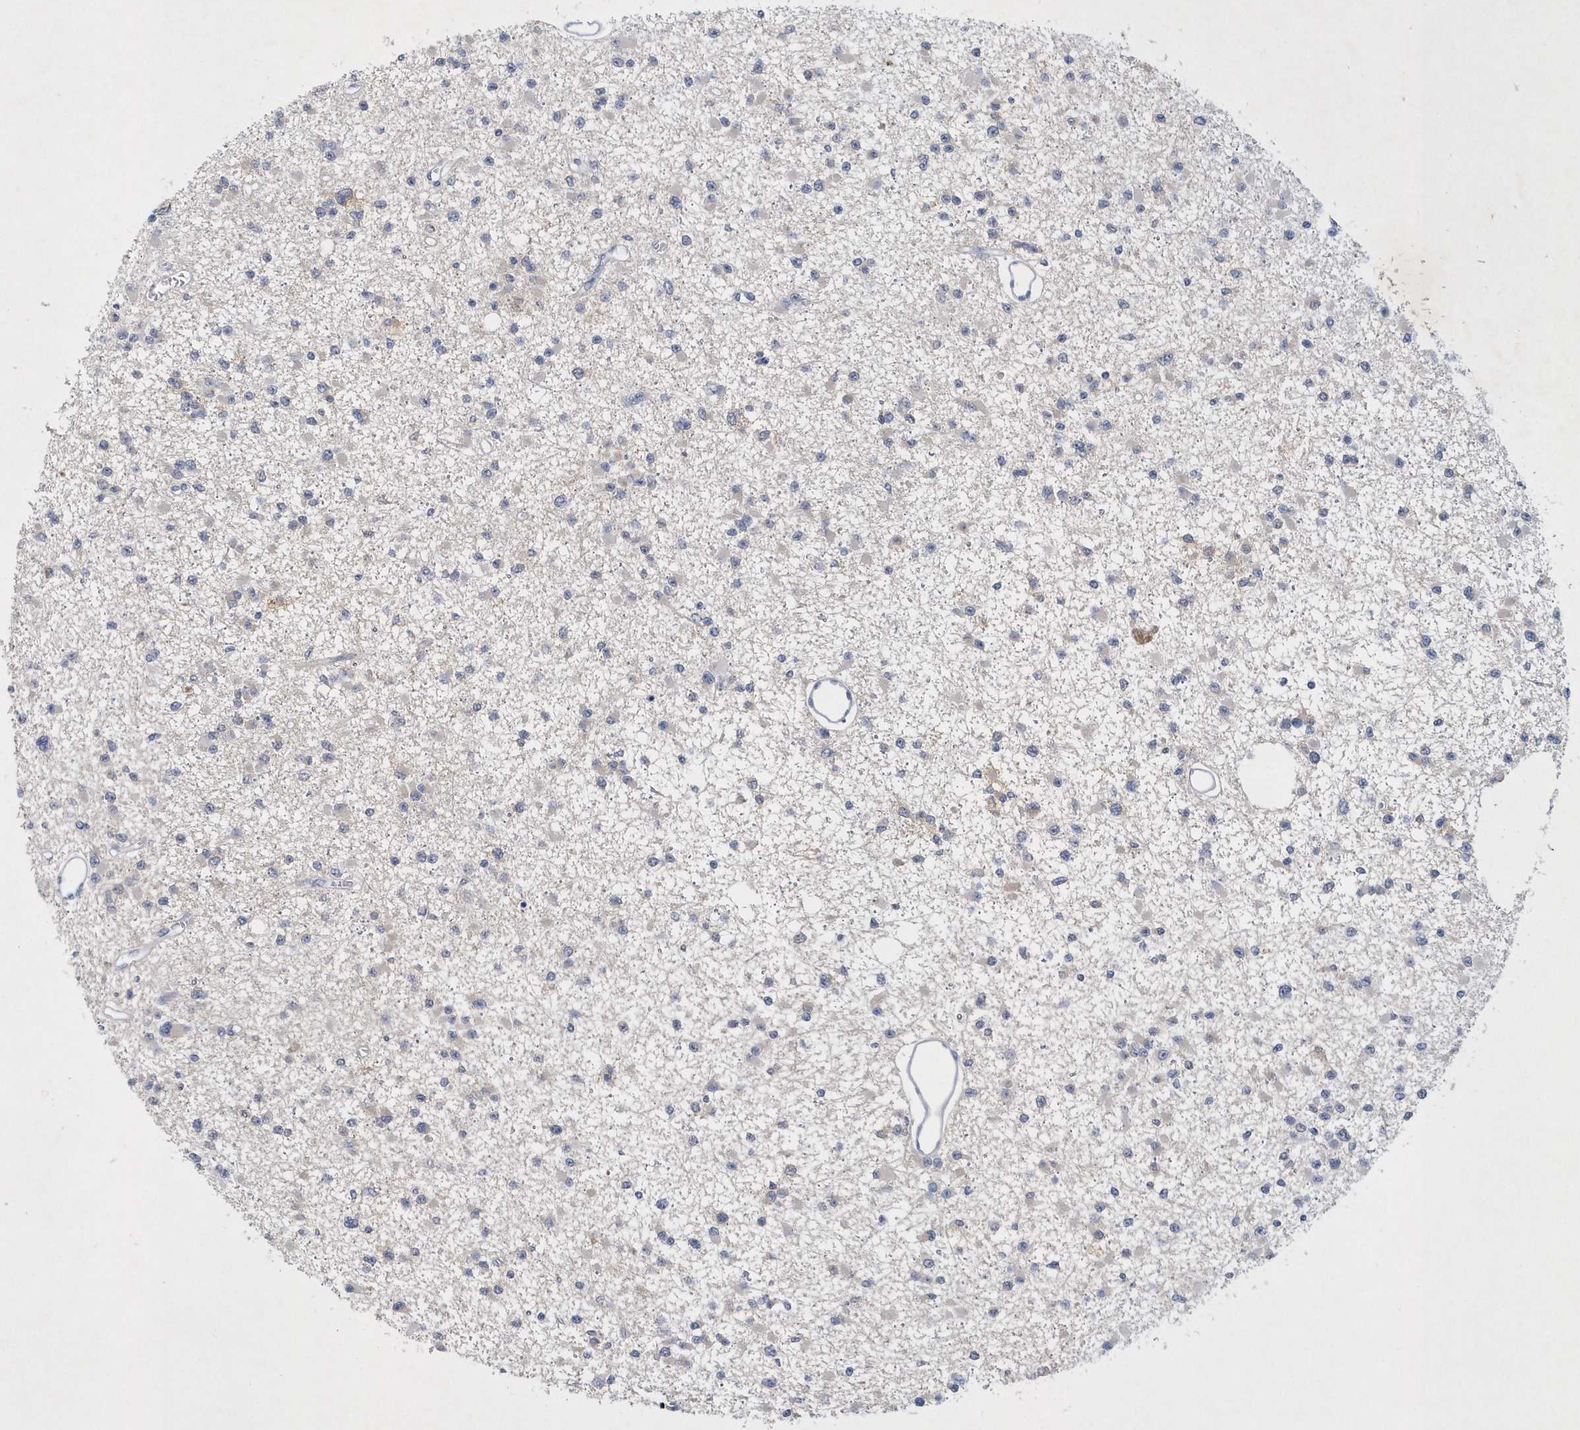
{"staining": {"intensity": "negative", "quantity": "none", "location": "none"}, "tissue": "glioma", "cell_type": "Tumor cells", "image_type": "cancer", "snomed": [{"axis": "morphology", "description": "Glioma, malignant, Low grade"}, {"axis": "topography", "description": "Brain"}], "caption": "This is an immunohistochemistry (IHC) histopathology image of low-grade glioma (malignant). There is no positivity in tumor cells.", "gene": "SRGAP3", "patient": {"sex": "female", "age": 22}}